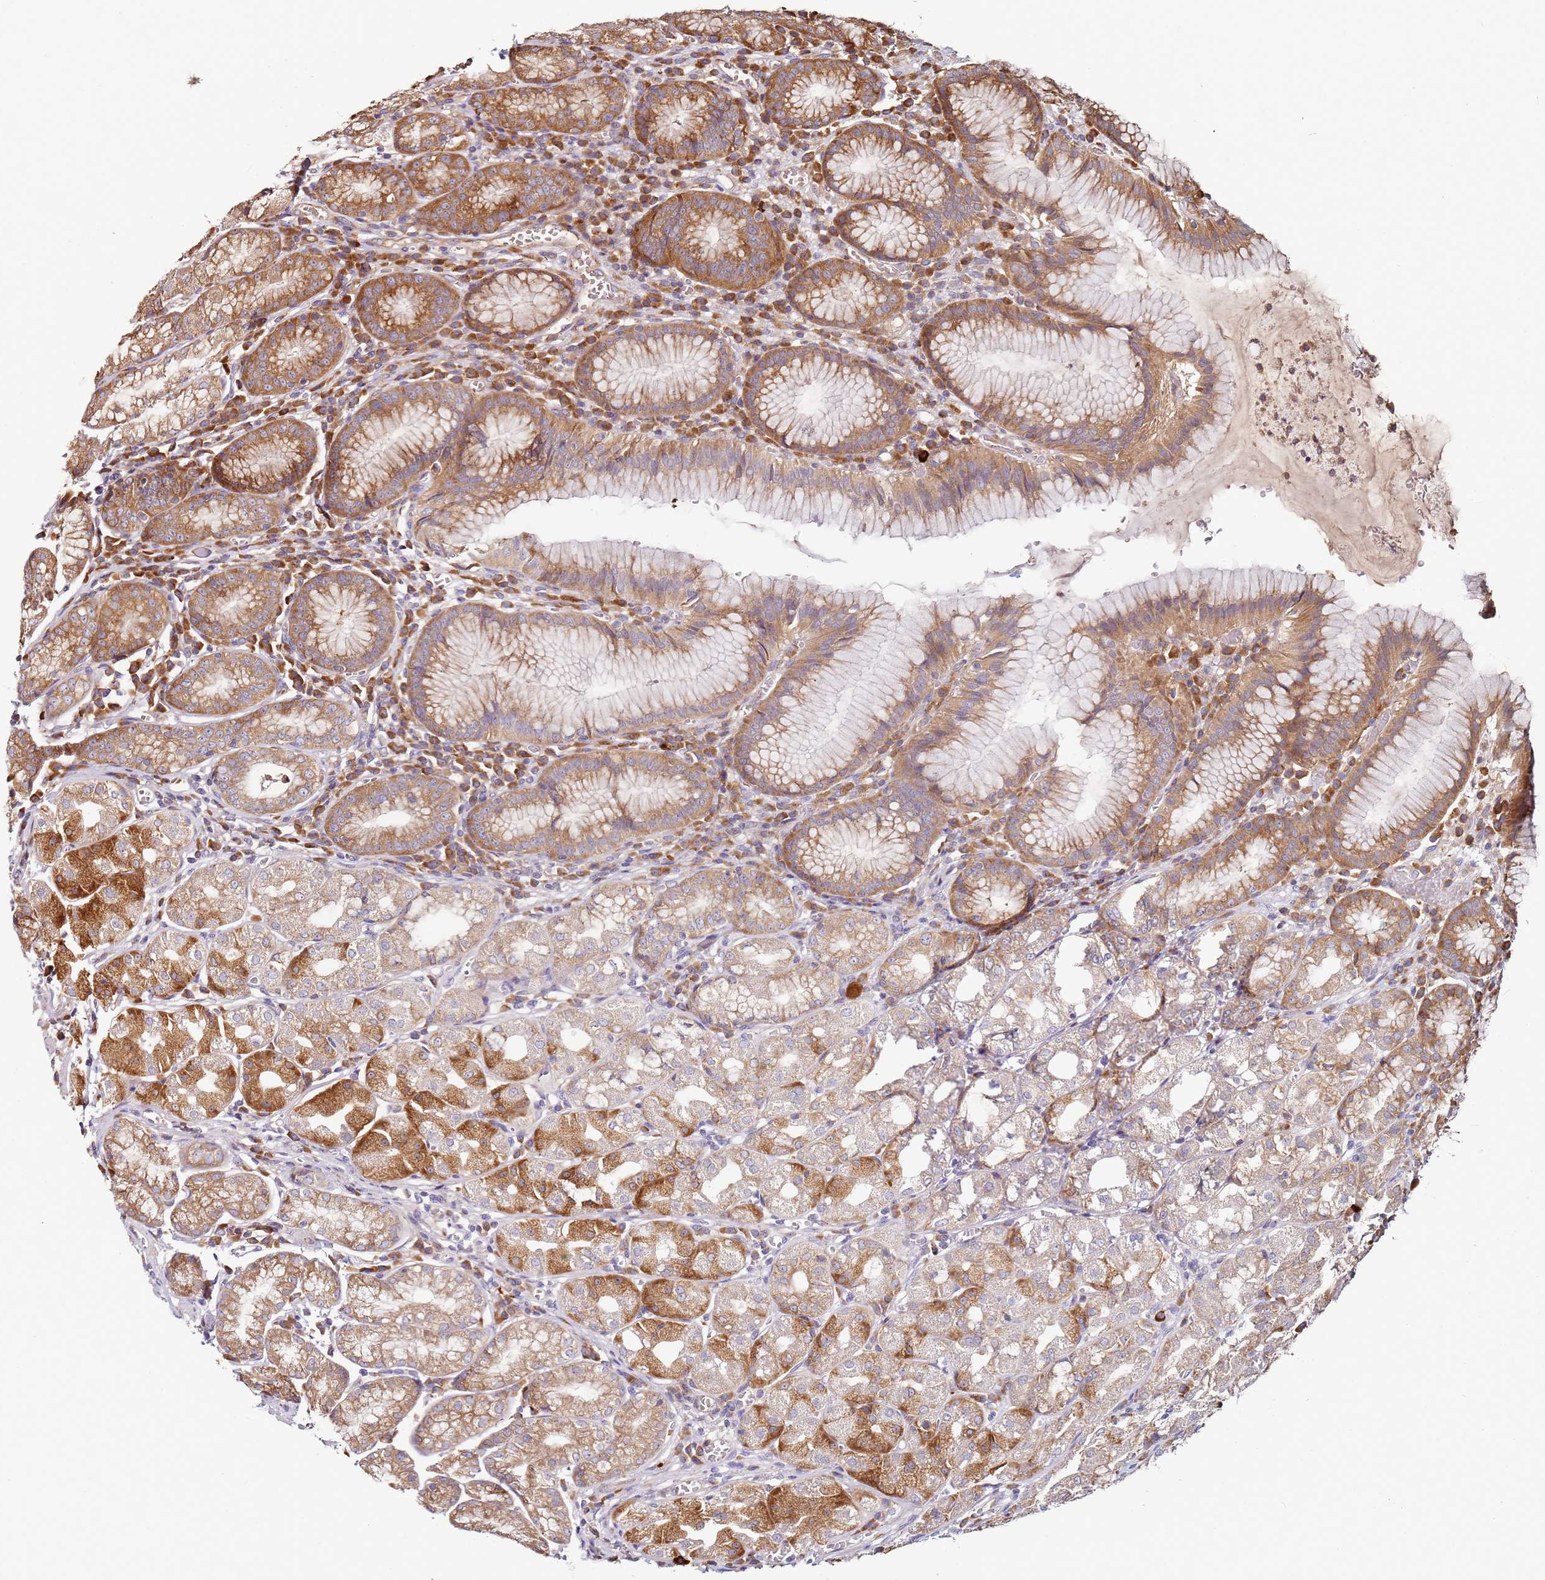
{"staining": {"intensity": "moderate", "quantity": "25%-75%", "location": "cytoplasmic/membranous"}, "tissue": "stomach", "cell_type": "Glandular cells", "image_type": "normal", "snomed": [{"axis": "morphology", "description": "Normal tissue, NOS"}, {"axis": "topography", "description": "Stomach"}], "caption": "Immunohistochemistry (IHC) of normal stomach exhibits medium levels of moderate cytoplasmic/membranous positivity in about 25%-75% of glandular cells.", "gene": "RPS3A", "patient": {"sex": "male", "age": 55}}